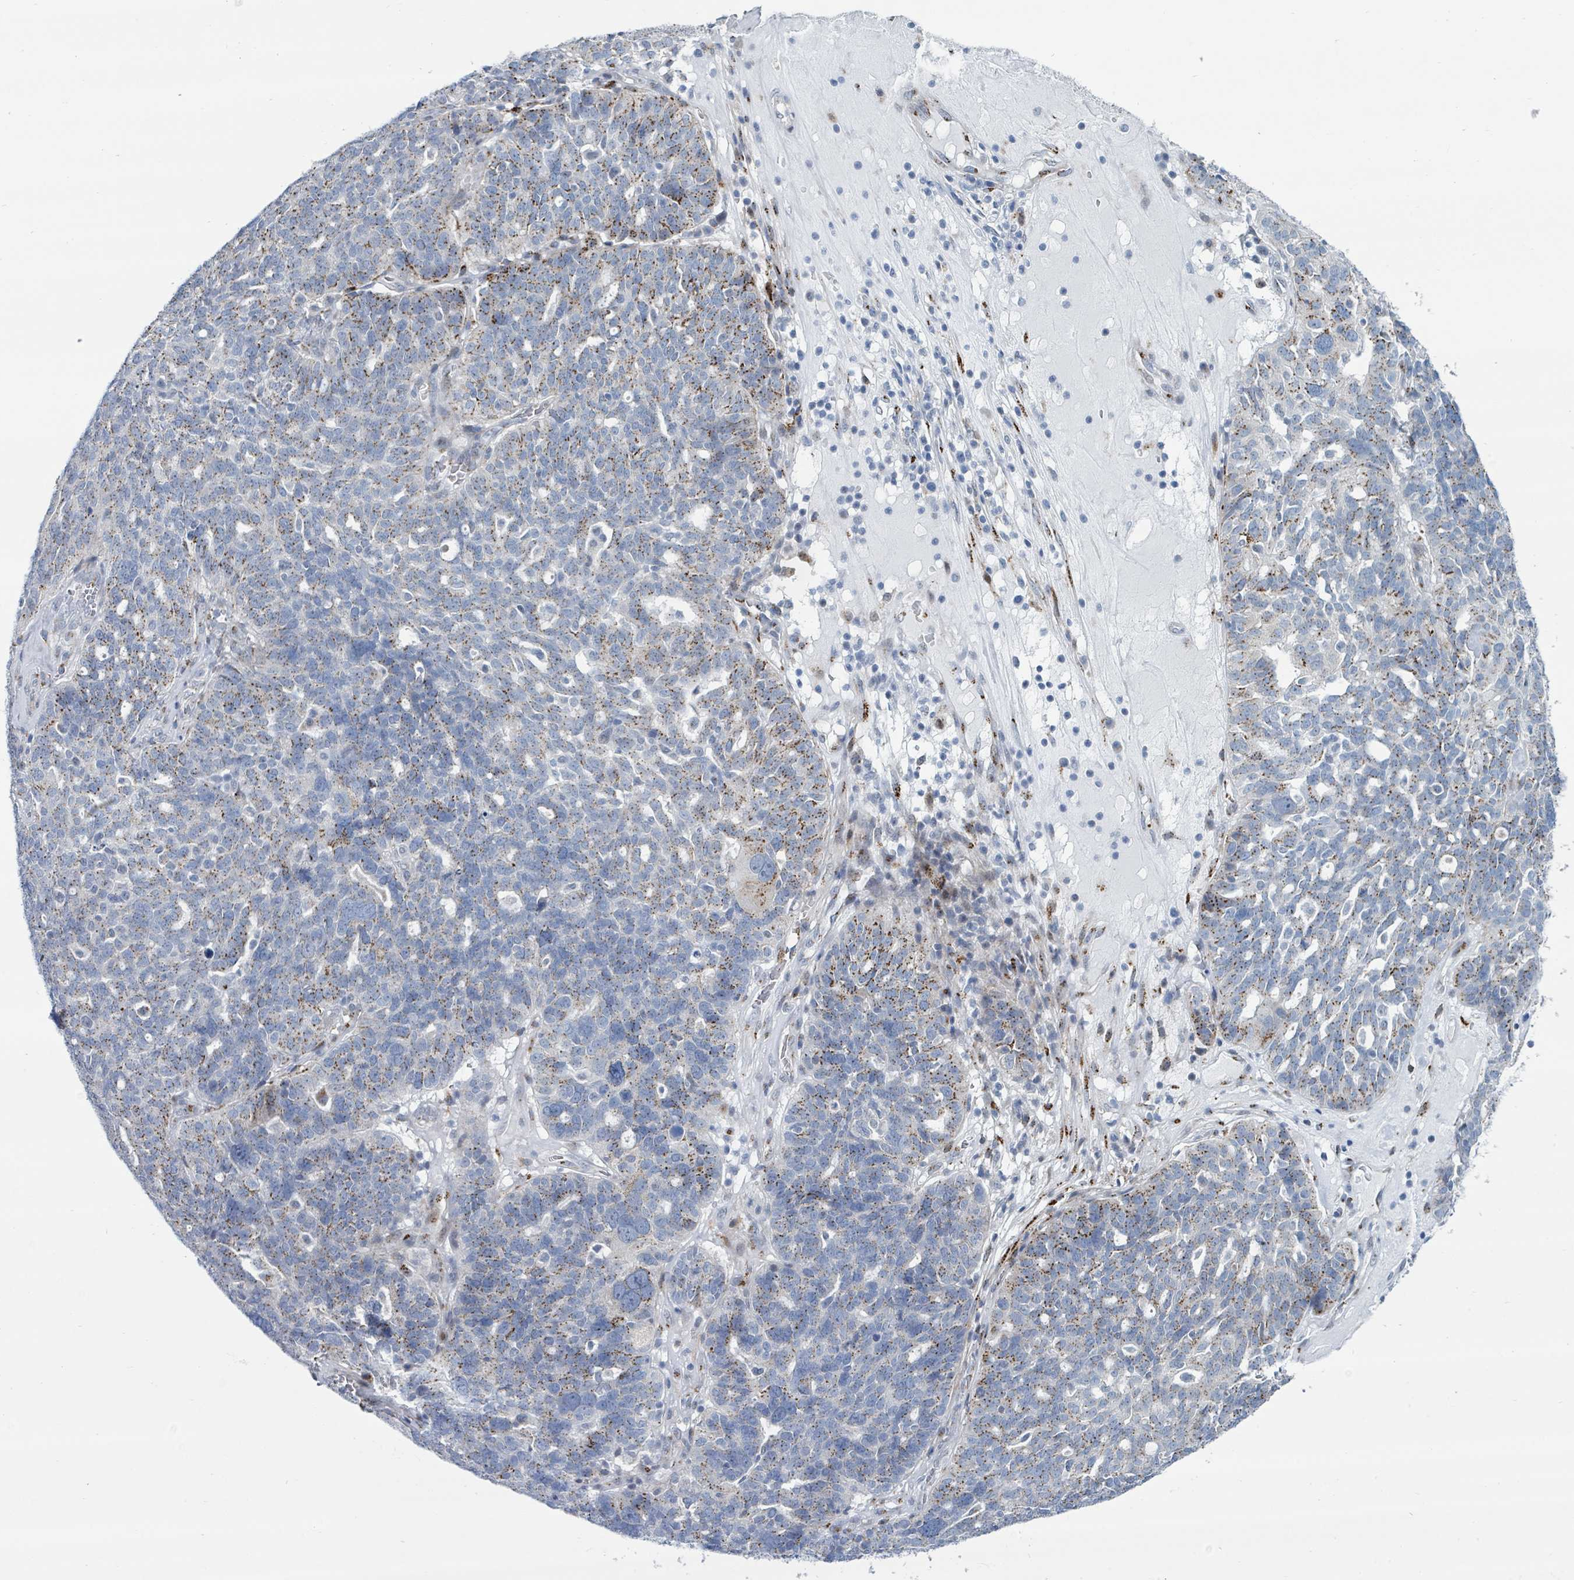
{"staining": {"intensity": "moderate", "quantity": "25%-75%", "location": "cytoplasmic/membranous"}, "tissue": "ovarian cancer", "cell_type": "Tumor cells", "image_type": "cancer", "snomed": [{"axis": "morphology", "description": "Cystadenocarcinoma, serous, NOS"}, {"axis": "topography", "description": "Ovary"}], "caption": "There is medium levels of moderate cytoplasmic/membranous expression in tumor cells of ovarian serous cystadenocarcinoma, as demonstrated by immunohistochemical staining (brown color).", "gene": "DCAF5", "patient": {"sex": "female", "age": 59}}